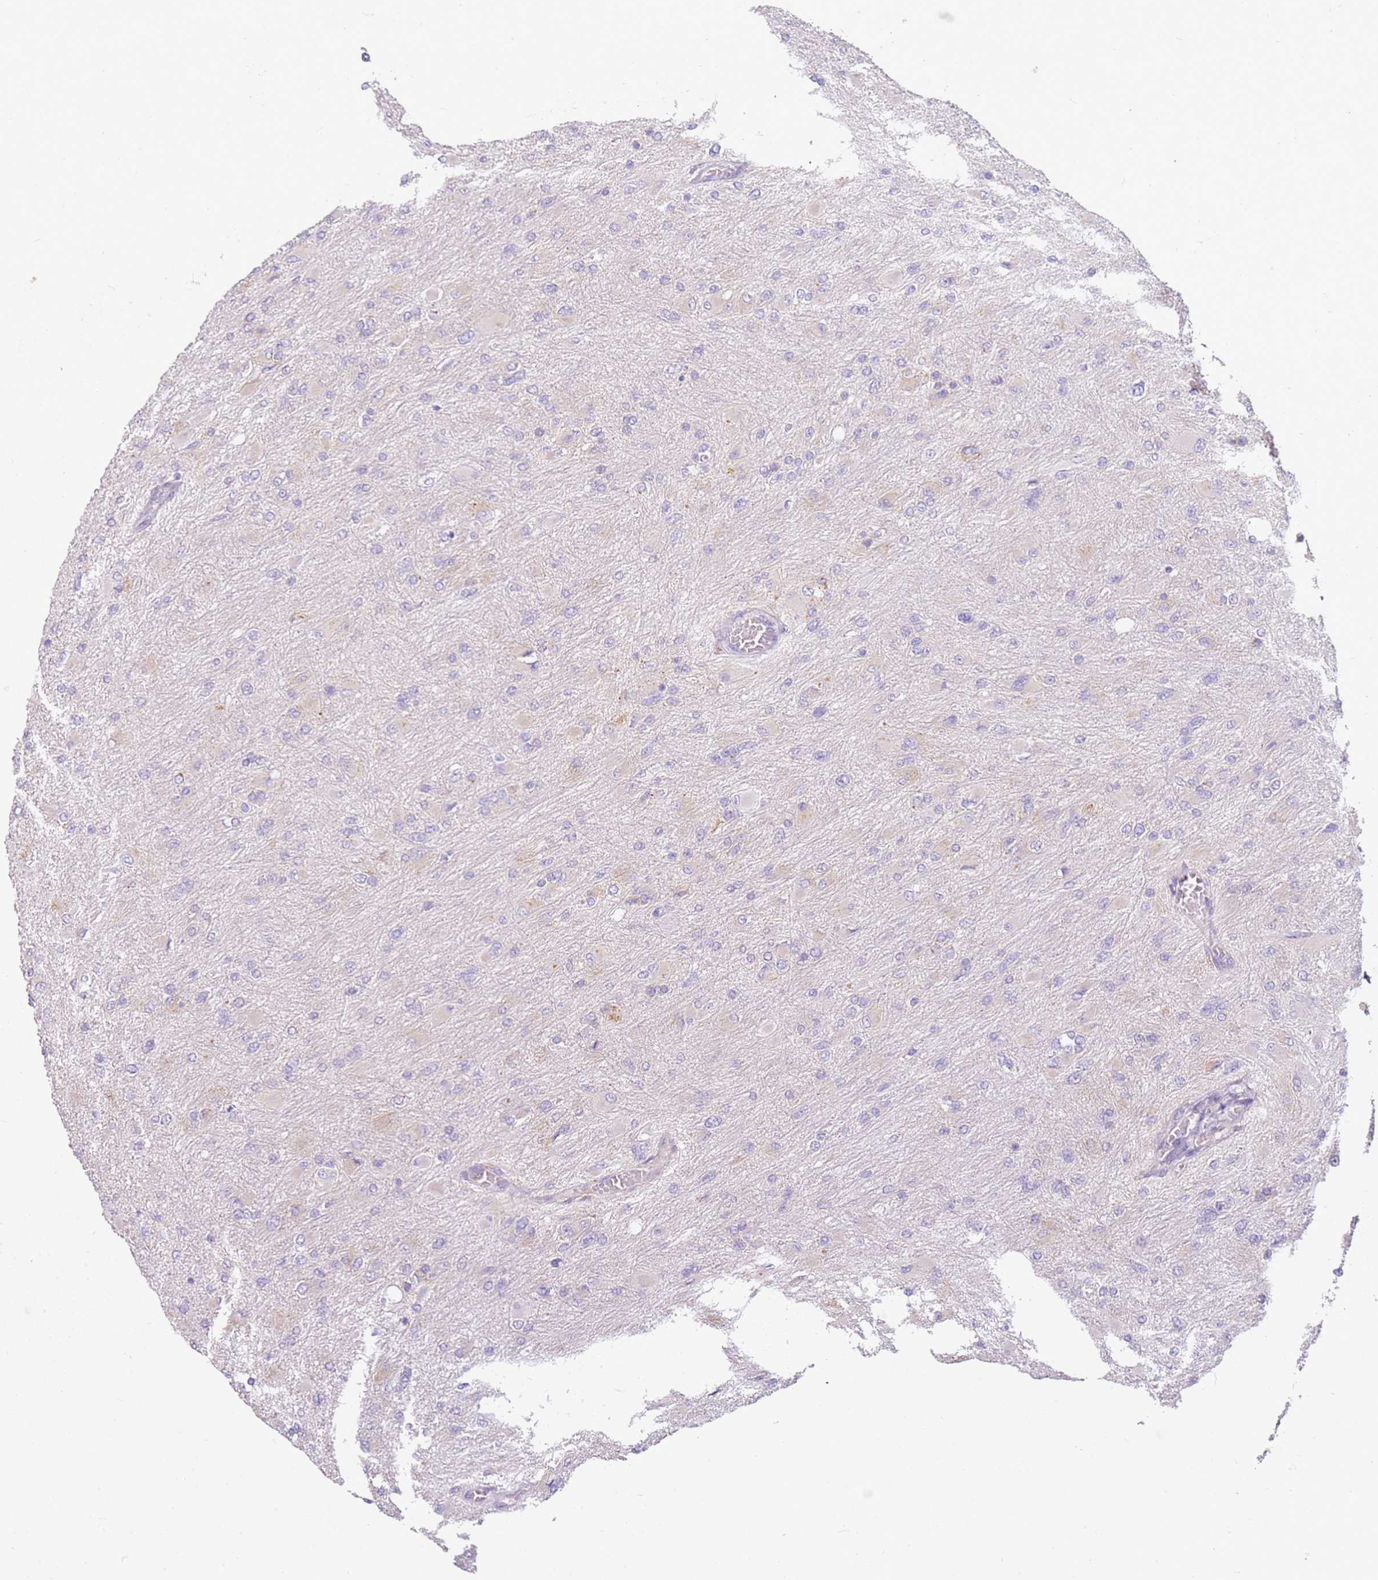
{"staining": {"intensity": "negative", "quantity": "none", "location": "none"}, "tissue": "glioma", "cell_type": "Tumor cells", "image_type": "cancer", "snomed": [{"axis": "morphology", "description": "Glioma, malignant, High grade"}, {"axis": "topography", "description": "Cerebral cortex"}], "caption": "High-grade glioma (malignant) was stained to show a protein in brown. There is no significant expression in tumor cells. (DAB immunohistochemistry (IHC) visualized using brightfield microscopy, high magnification).", "gene": "RPS28", "patient": {"sex": "female", "age": 36}}